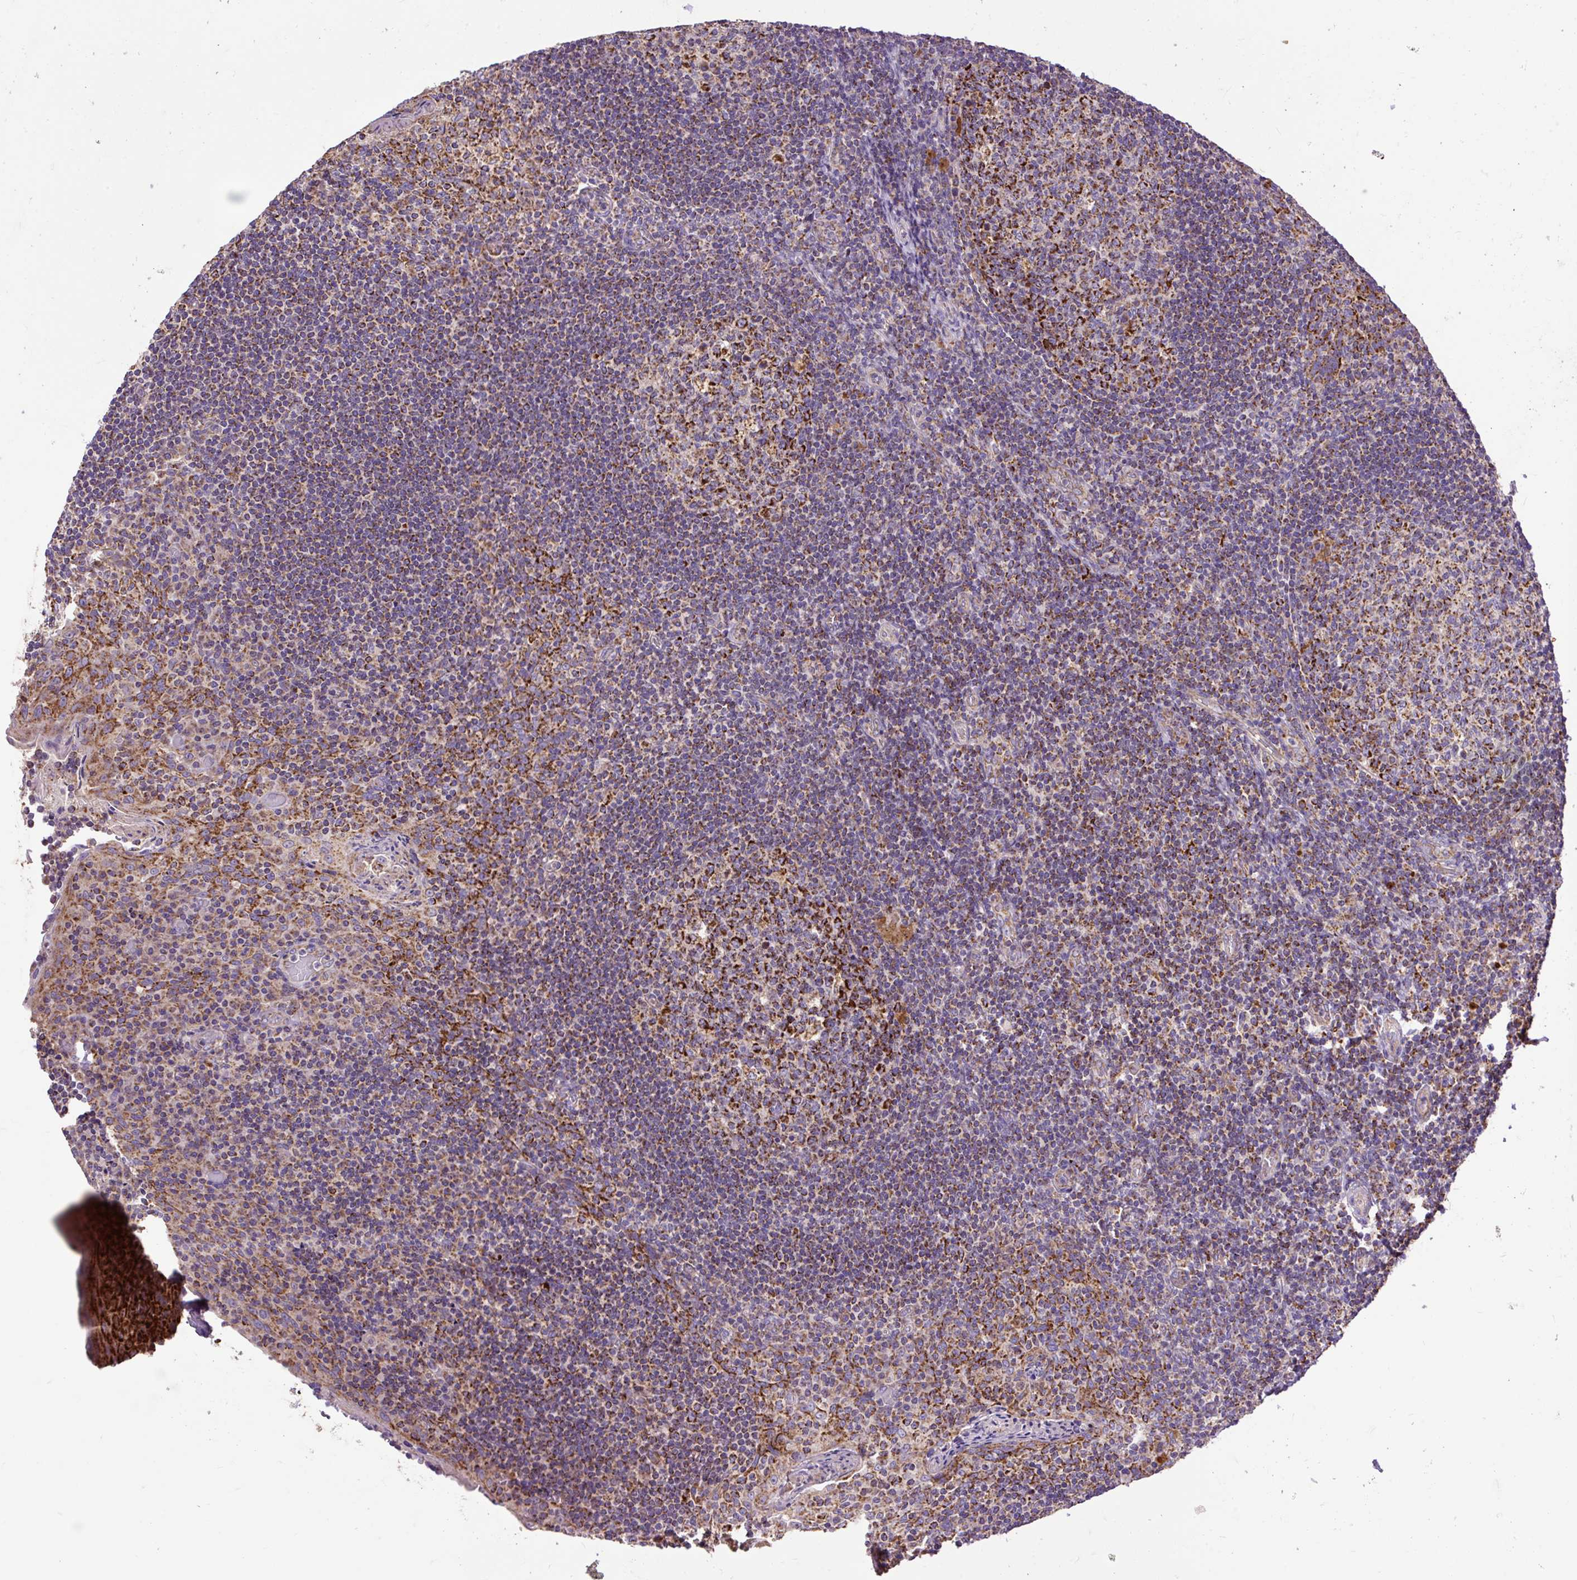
{"staining": {"intensity": "strong", "quantity": ">75%", "location": "cytoplasmic/membranous"}, "tissue": "tonsil", "cell_type": "Germinal center cells", "image_type": "normal", "snomed": [{"axis": "morphology", "description": "Normal tissue, NOS"}, {"axis": "topography", "description": "Tonsil"}], "caption": "A high-resolution photomicrograph shows immunohistochemistry staining of normal tonsil, which displays strong cytoplasmic/membranous staining in about >75% of germinal center cells. (Brightfield microscopy of DAB IHC at high magnification).", "gene": "TOMM40", "patient": {"sex": "male", "age": 17}}